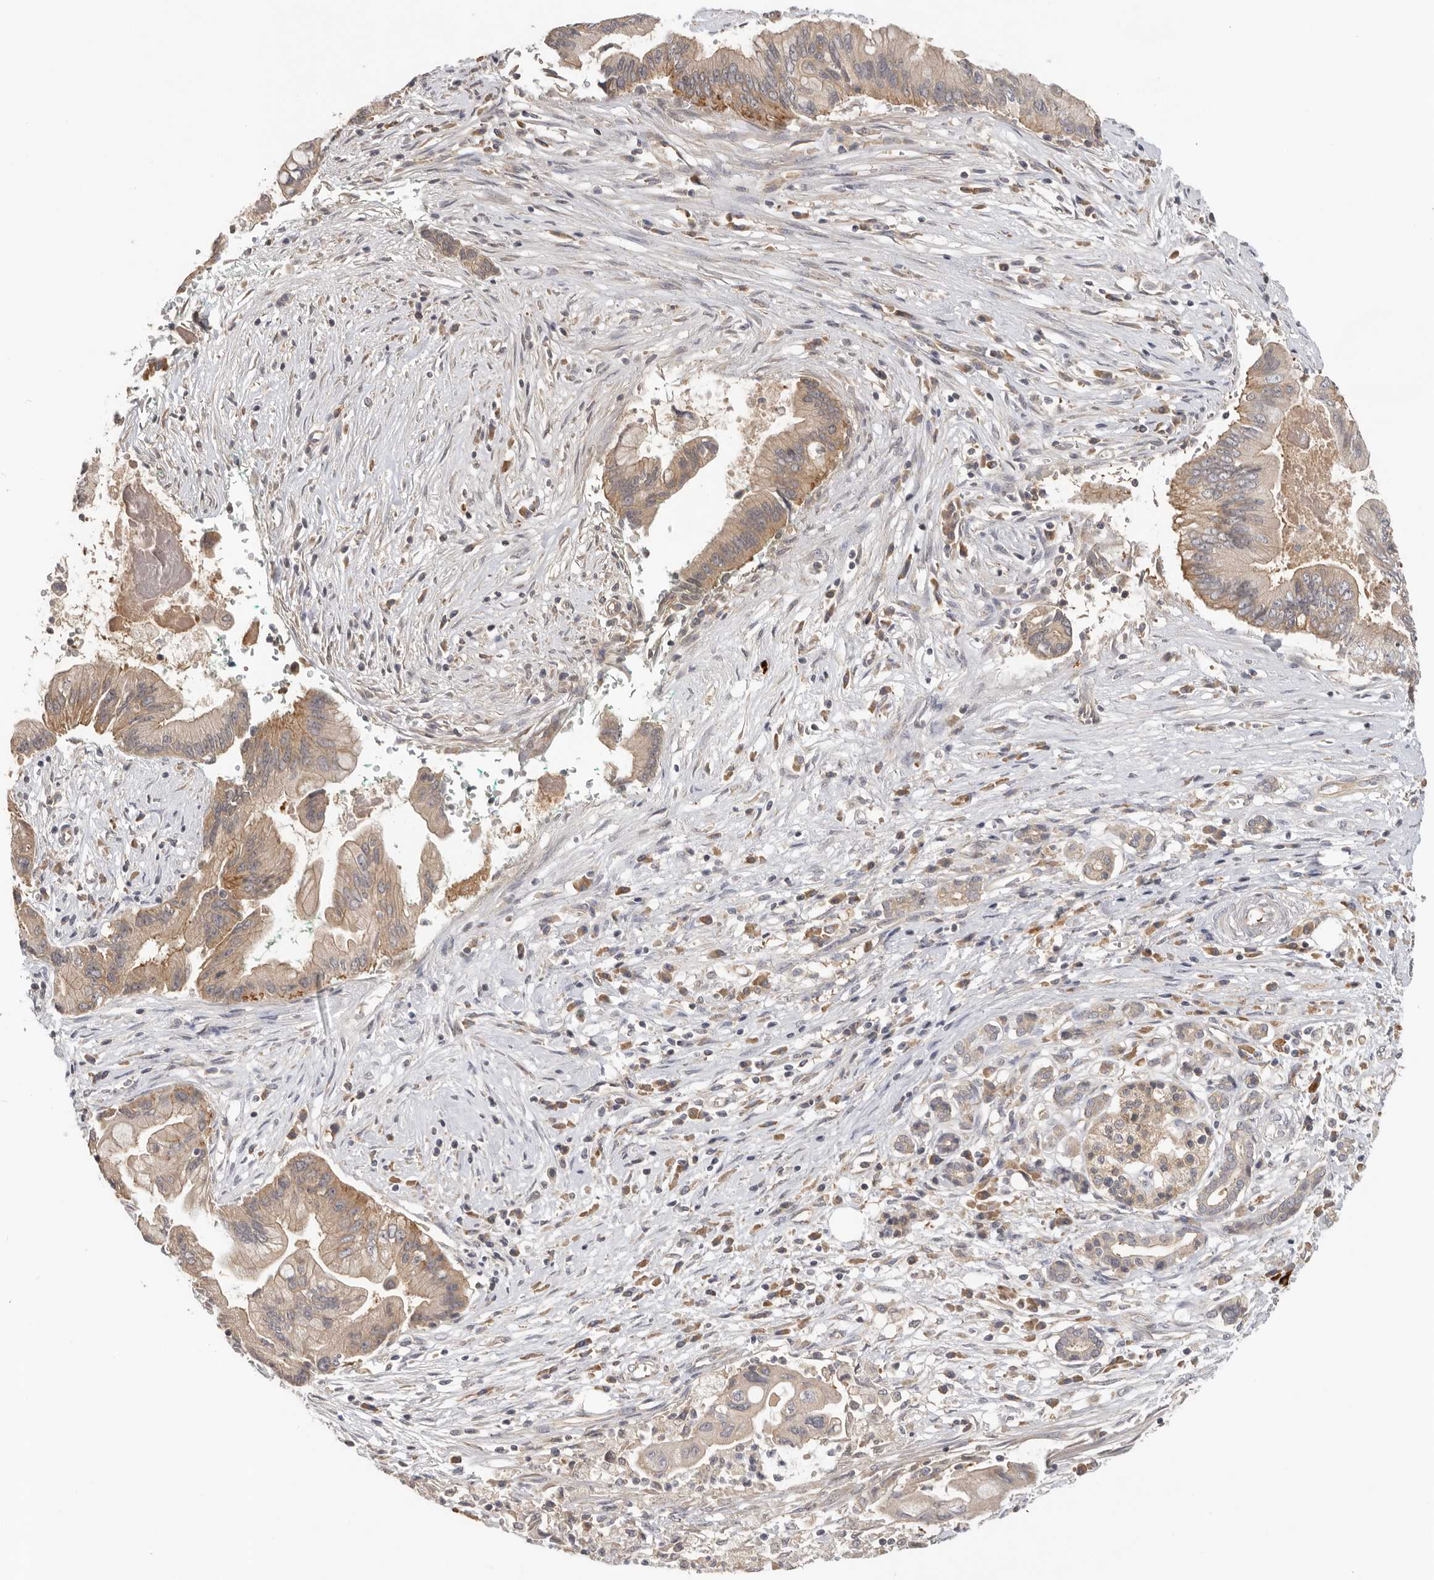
{"staining": {"intensity": "moderate", "quantity": ">75%", "location": "cytoplasmic/membranous"}, "tissue": "pancreatic cancer", "cell_type": "Tumor cells", "image_type": "cancer", "snomed": [{"axis": "morphology", "description": "Adenocarcinoma, NOS"}, {"axis": "topography", "description": "Pancreas"}], "caption": "Pancreatic adenocarcinoma stained with DAB immunohistochemistry exhibits medium levels of moderate cytoplasmic/membranous expression in approximately >75% of tumor cells. The protein of interest is shown in brown color, while the nuclei are stained blue.", "gene": "PPP1R42", "patient": {"sex": "male", "age": 78}}